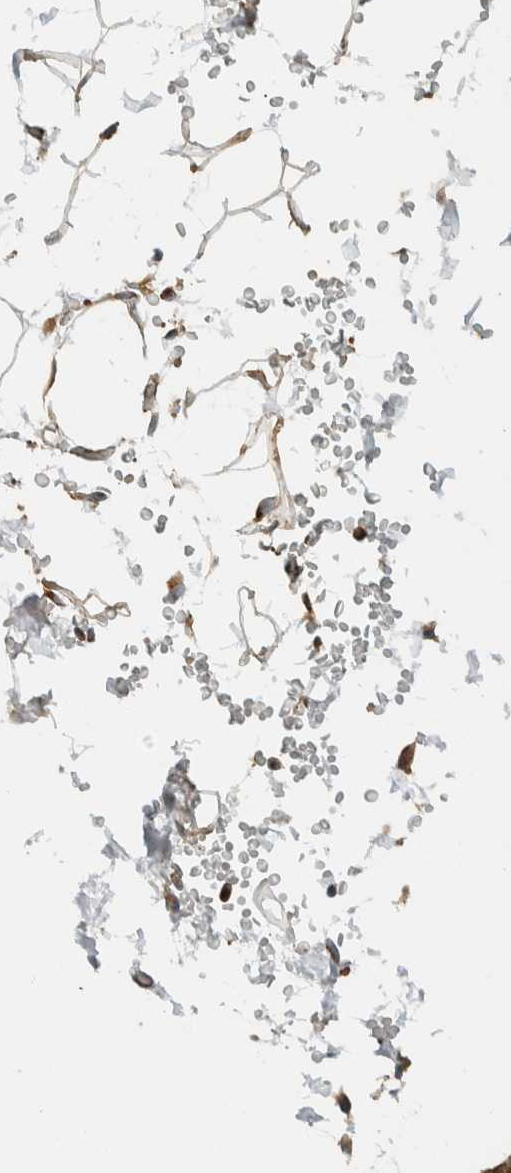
{"staining": {"intensity": "strong", "quantity": "25%-75%", "location": "cytoplasmic/membranous"}, "tissue": "pancreas", "cell_type": "Exocrine glandular cells", "image_type": "normal", "snomed": [{"axis": "morphology", "description": "Normal tissue, NOS"}, {"axis": "topography", "description": "Pancreas"}], "caption": "DAB (3,3'-diaminobenzidine) immunohistochemical staining of unremarkable pancreas displays strong cytoplasmic/membranous protein expression in about 25%-75% of exocrine glandular cells.", "gene": "EXOC7", "patient": {"sex": "female", "age": 43}}